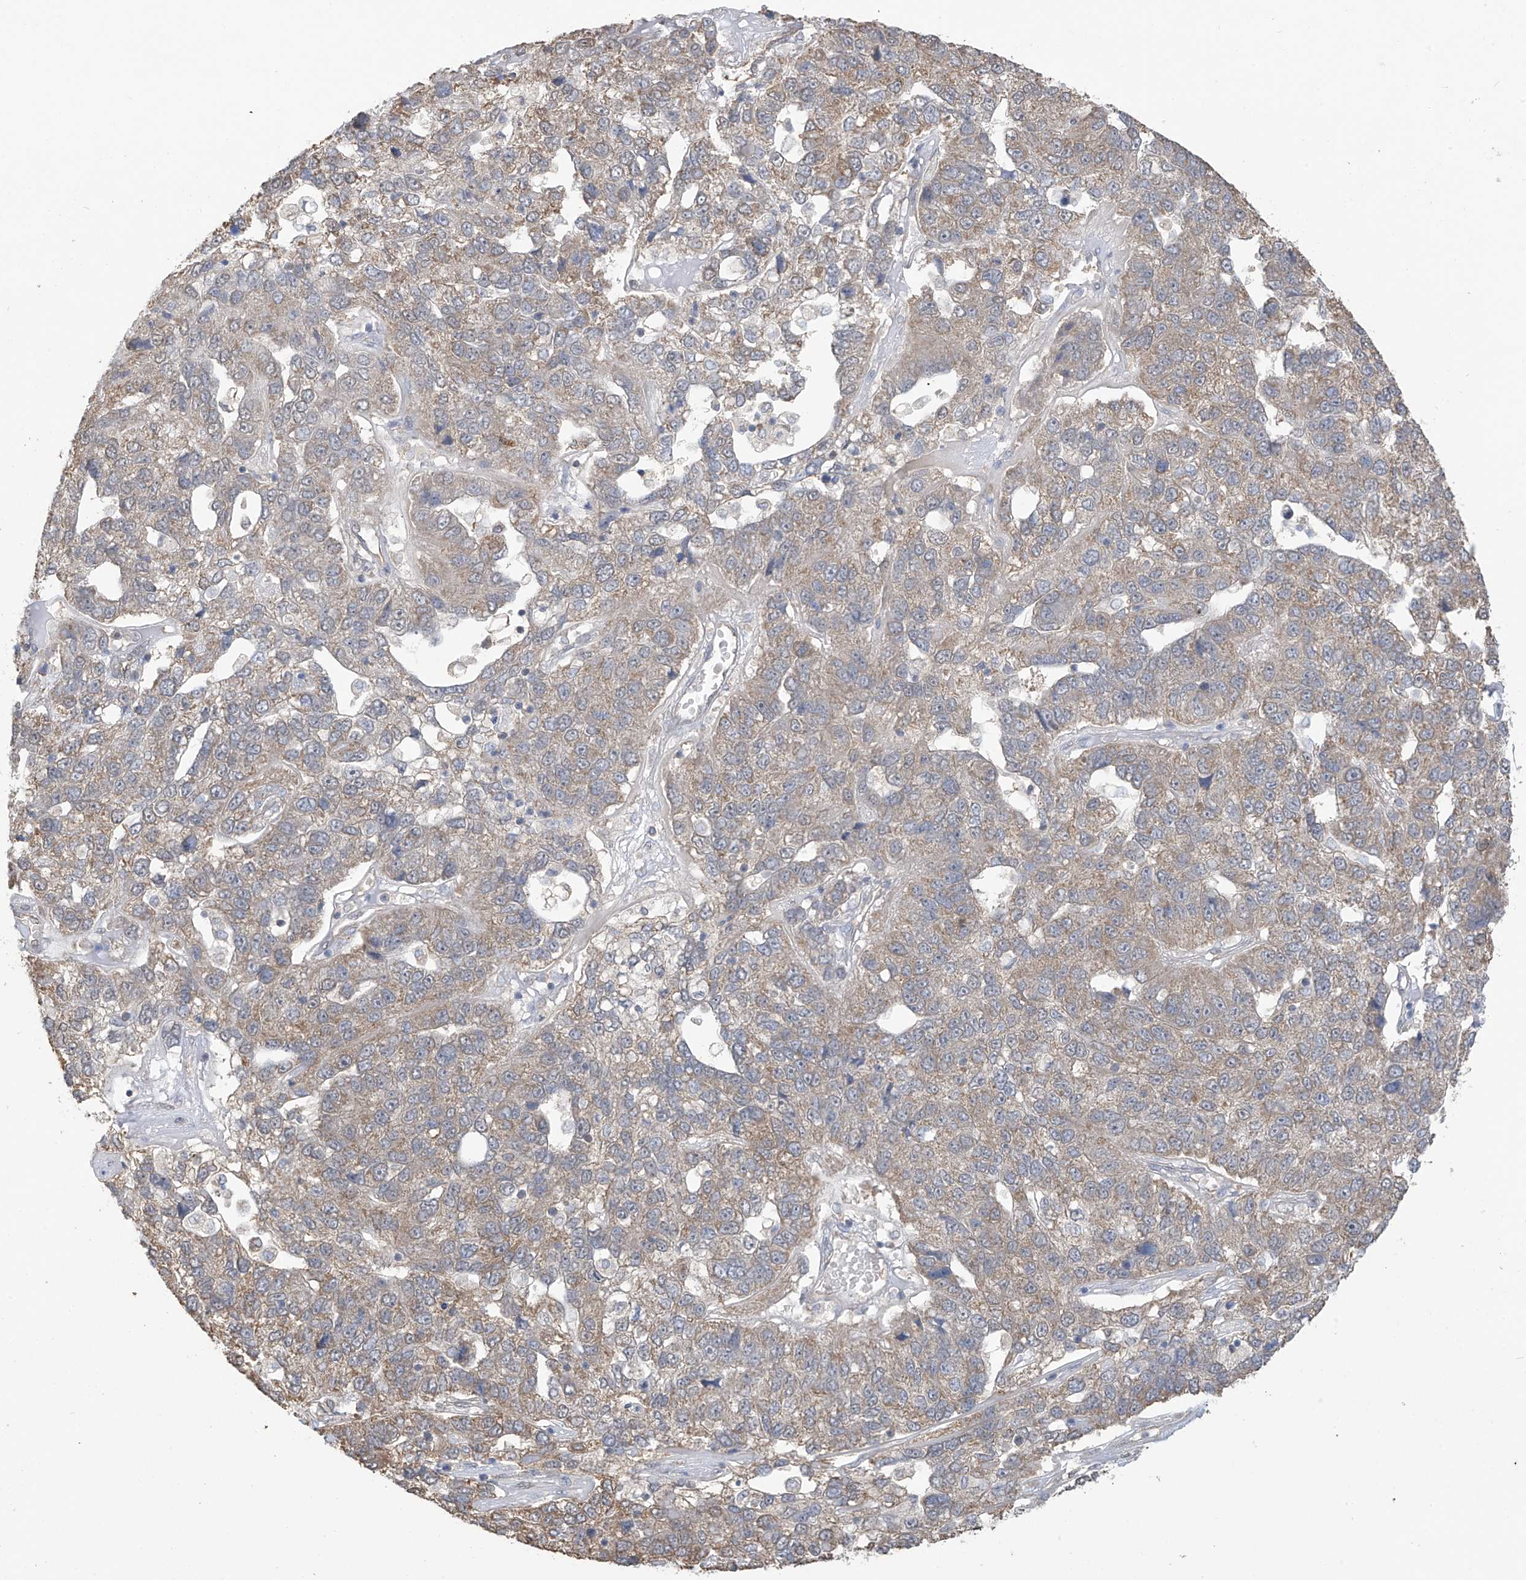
{"staining": {"intensity": "moderate", "quantity": "25%-75%", "location": "cytoplasmic/membranous"}, "tissue": "pancreatic cancer", "cell_type": "Tumor cells", "image_type": "cancer", "snomed": [{"axis": "morphology", "description": "Adenocarcinoma, NOS"}, {"axis": "topography", "description": "Pancreas"}], "caption": "The immunohistochemical stain highlights moderate cytoplasmic/membranous staining in tumor cells of adenocarcinoma (pancreatic) tissue.", "gene": "KIAA1522", "patient": {"sex": "female", "age": 61}}